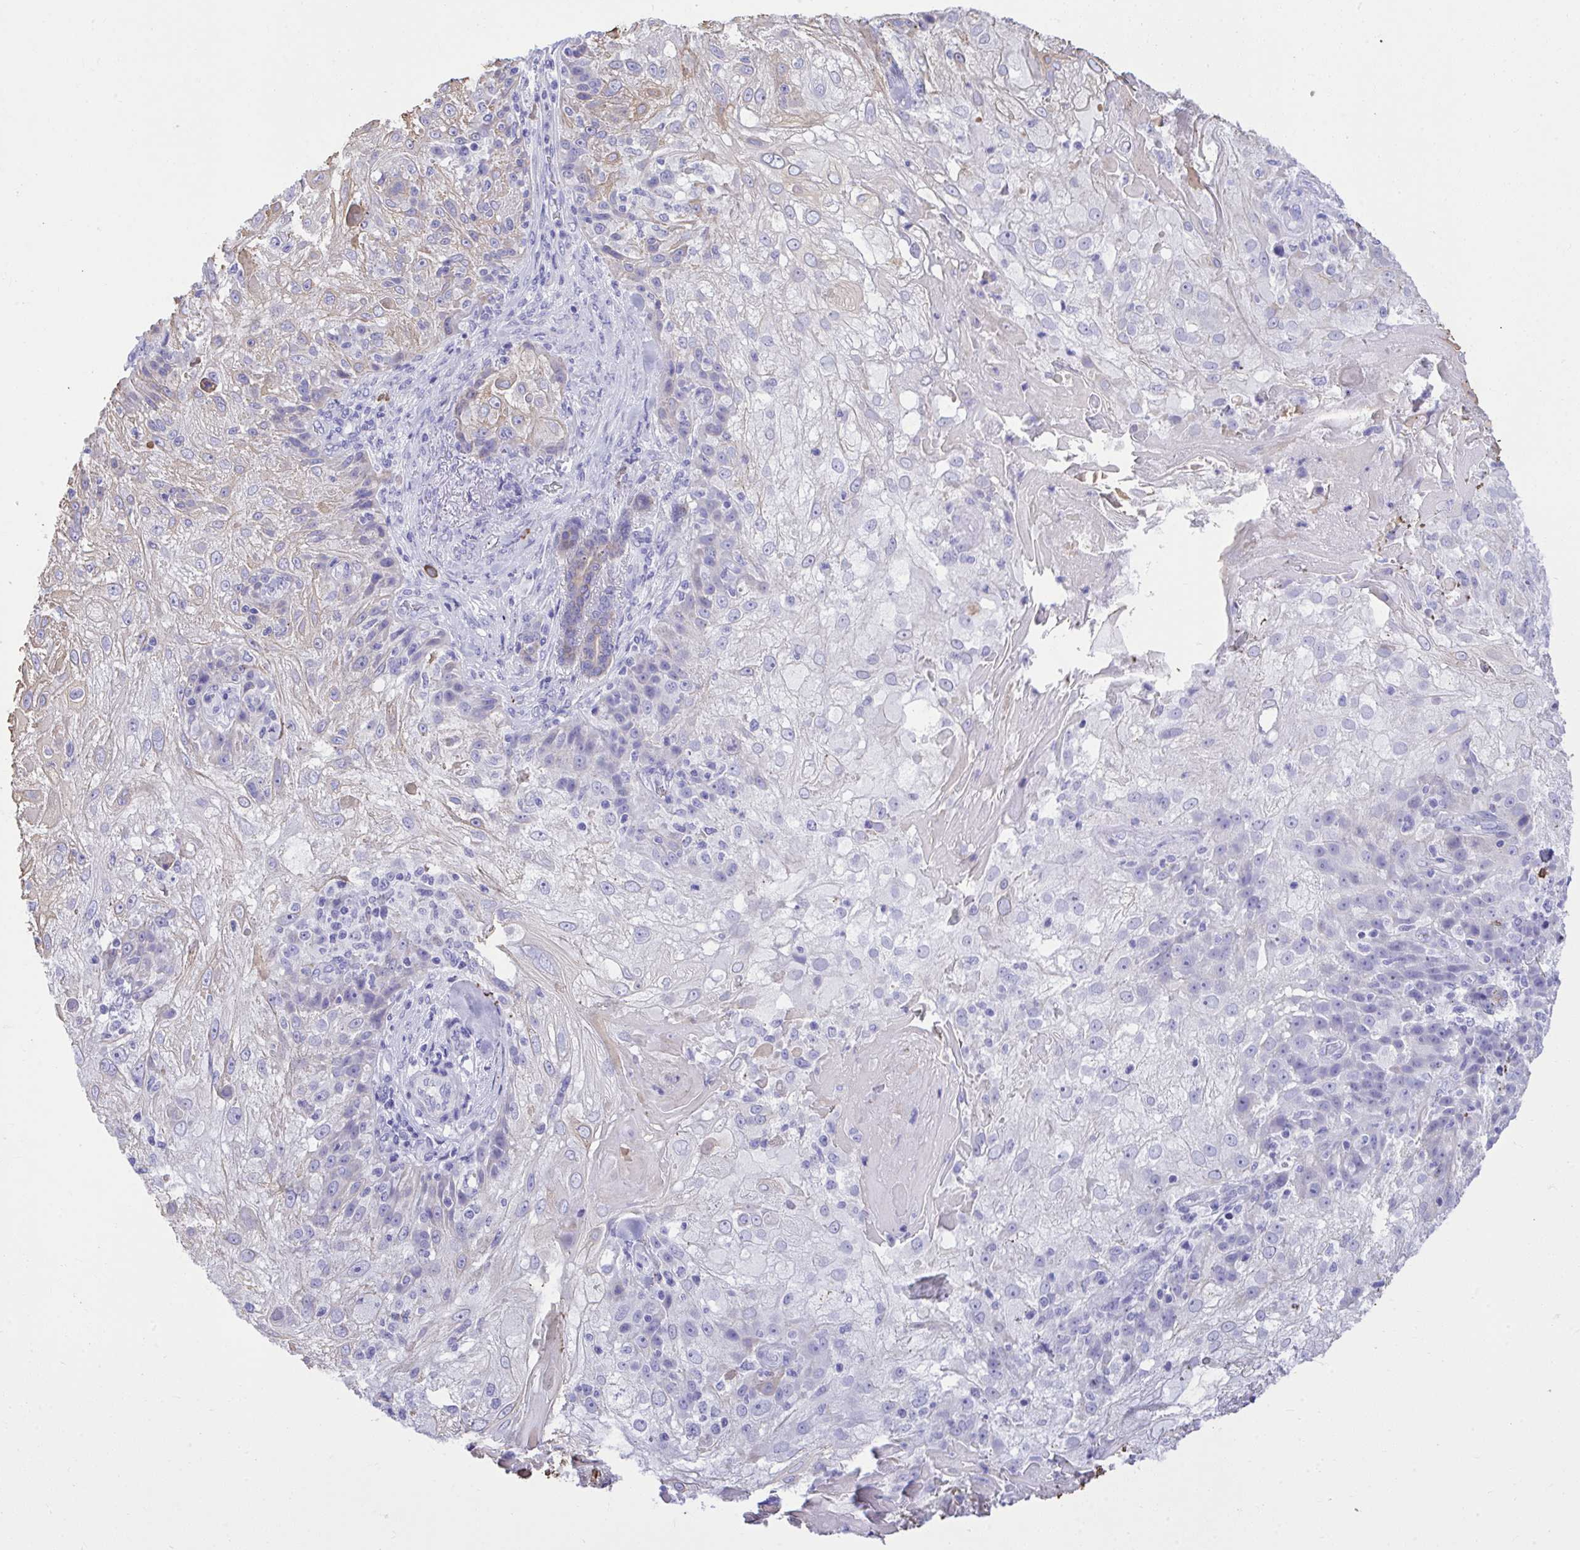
{"staining": {"intensity": "weak", "quantity": "<25%", "location": "cytoplasmic/membranous"}, "tissue": "skin cancer", "cell_type": "Tumor cells", "image_type": "cancer", "snomed": [{"axis": "morphology", "description": "Normal tissue, NOS"}, {"axis": "morphology", "description": "Squamous cell carcinoma, NOS"}, {"axis": "topography", "description": "Skin"}], "caption": "High power microscopy histopathology image of an IHC photomicrograph of skin cancer, revealing no significant expression in tumor cells.", "gene": "PSD", "patient": {"sex": "female", "age": 83}}